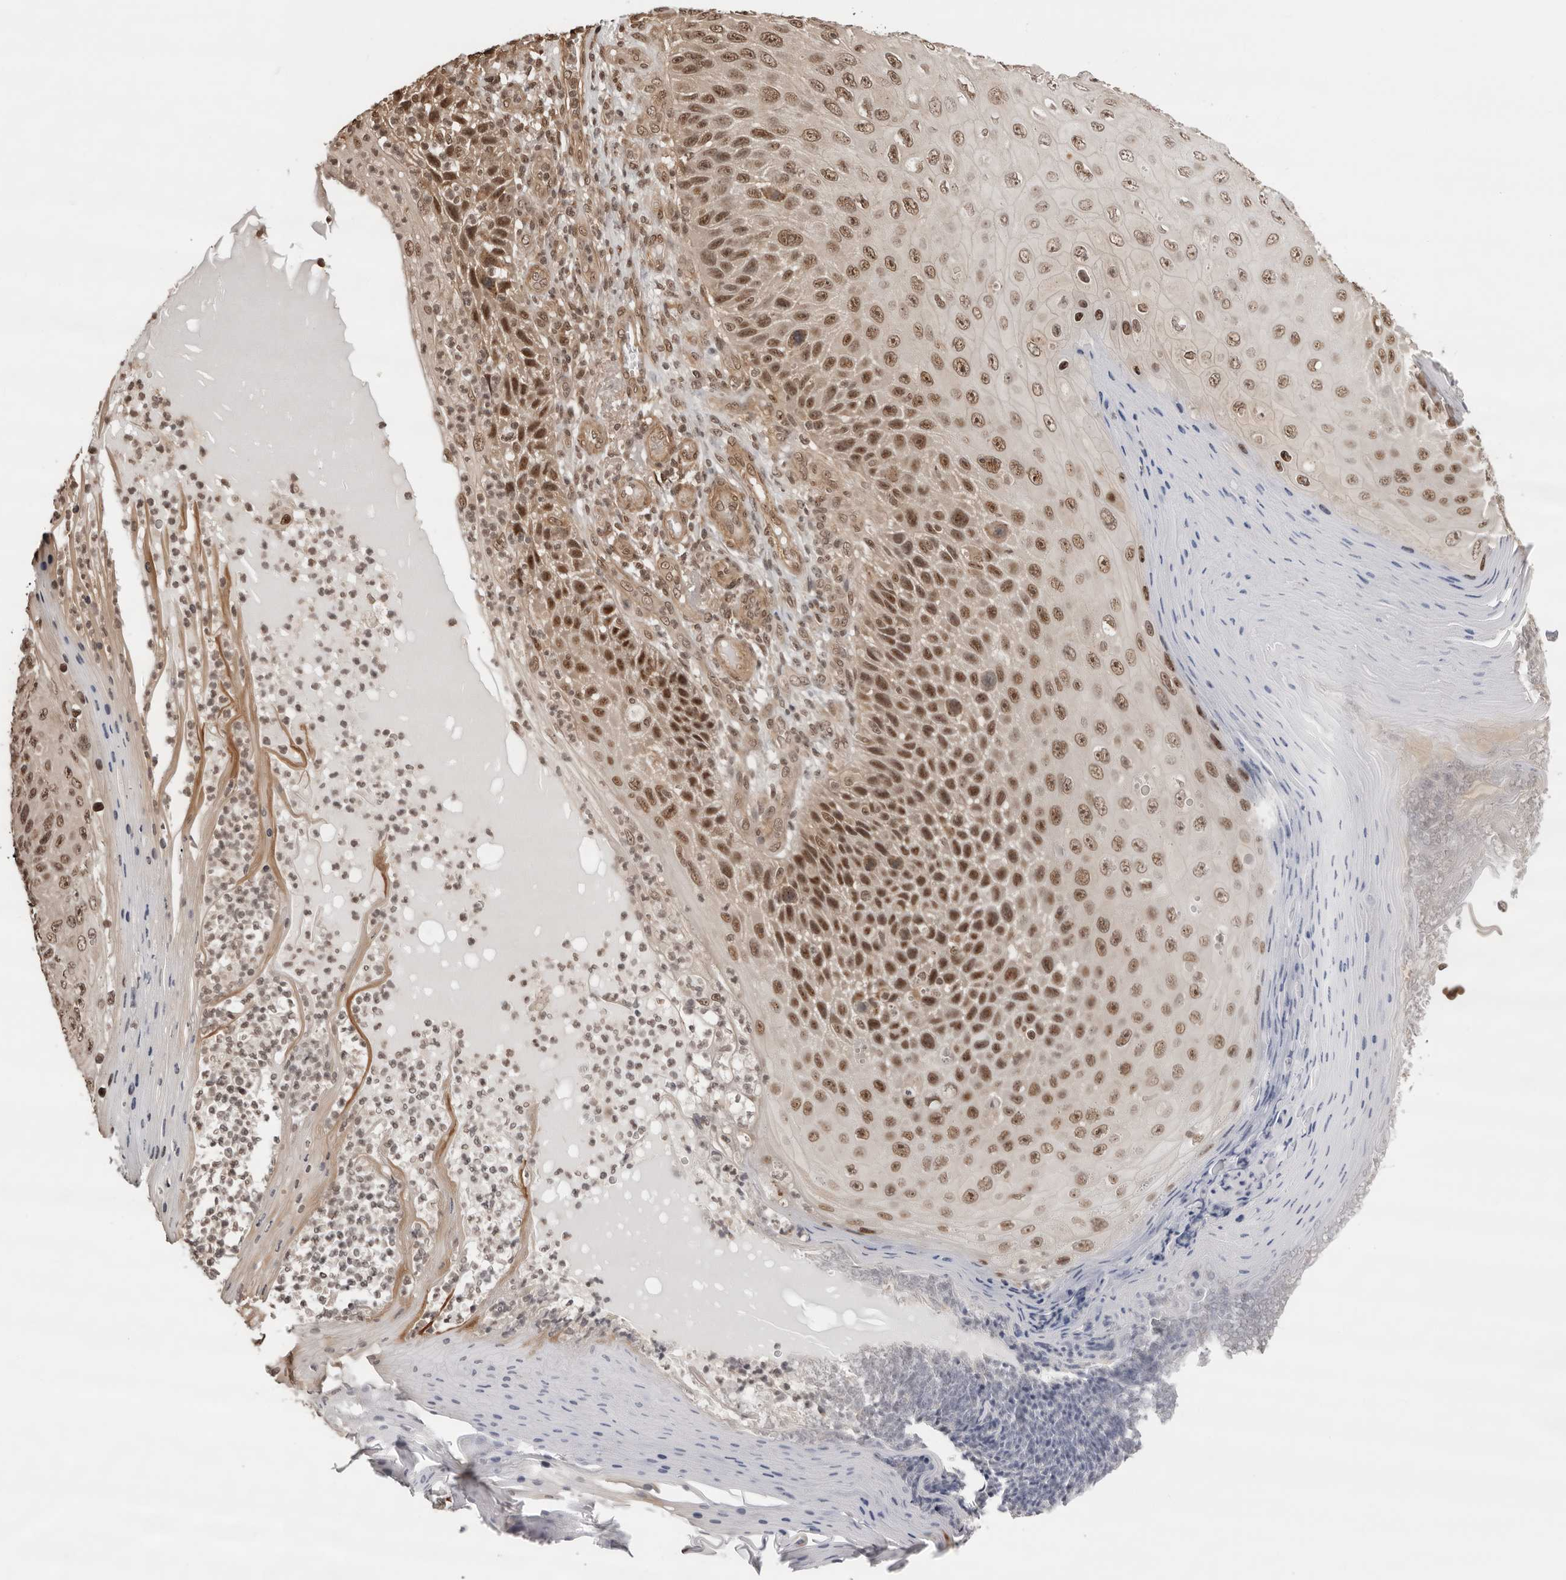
{"staining": {"intensity": "moderate", "quantity": "25%-75%", "location": "nuclear"}, "tissue": "skin cancer", "cell_type": "Tumor cells", "image_type": "cancer", "snomed": [{"axis": "morphology", "description": "Squamous cell carcinoma, NOS"}, {"axis": "topography", "description": "Skin"}], "caption": "Moderate nuclear positivity is appreciated in approximately 25%-75% of tumor cells in skin squamous cell carcinoma. The staining was performed using DAB to visualize the protein expression in brown, while the nuclei were stained in blue with hematoxylin (Magnification: 20x).", "gene": "SDE2", "patient": {"sex": "female", "age": 88}}